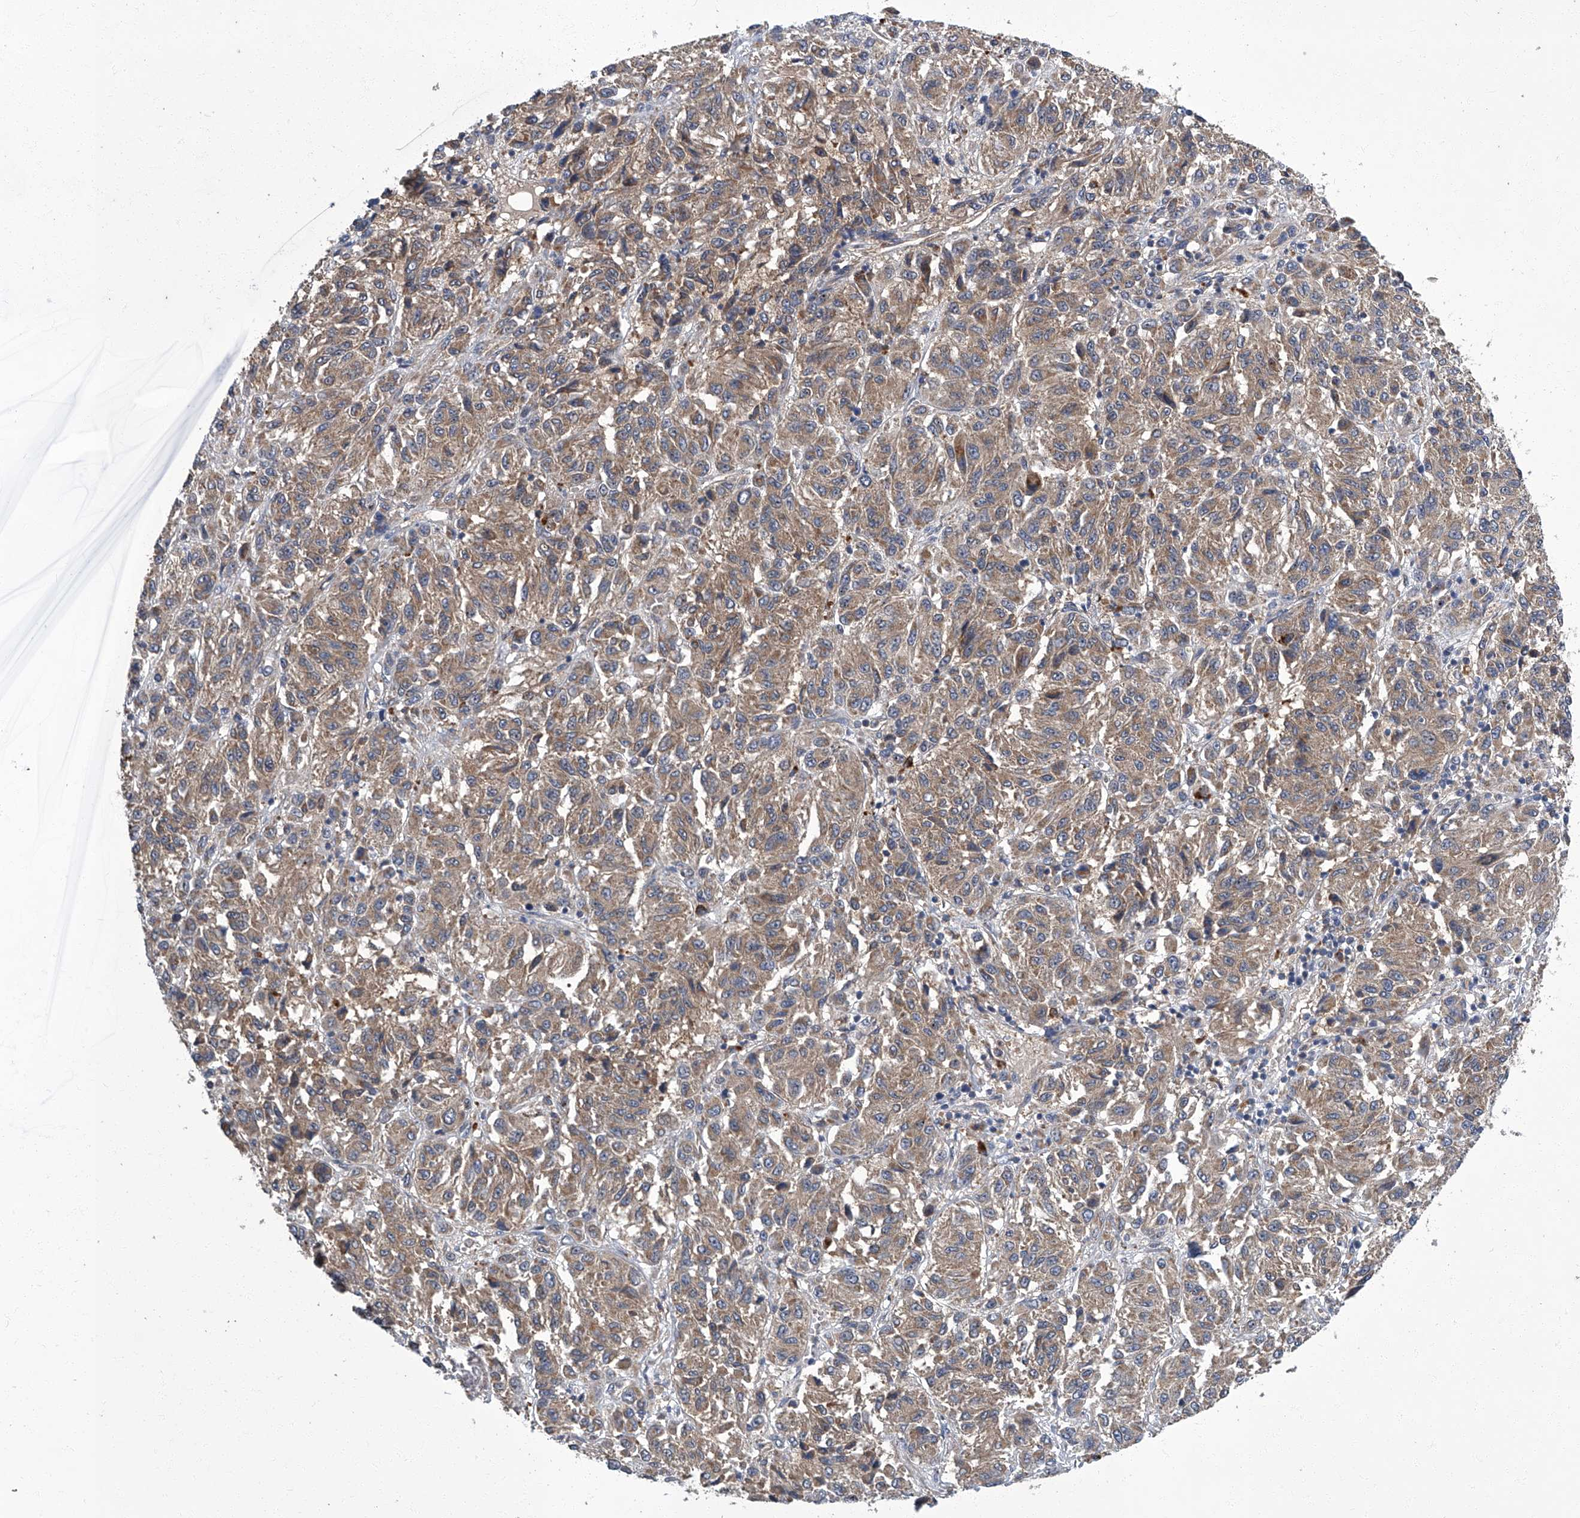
{"staining": {"intensity": "weak", "quantity": ">75%", "location": "cytoplasmic/membranous"}, "tissue": "melanoma", "cell_type": "Tumor cells", "image_type": "cancer", "snomed": [{"axis": "morphology", "description": "Malignant melanoma, Metastatic site"}, {"axis": "topography", "description": "Lung"}], "caption": "Brown immunohistochemical staining in malignant melanoma (metastatic site) reveals weak cytoplasmic/membranous staining in approximately >75% of tumor cells. (DAB = brown stain, brightfield microscopy at high magnification).", "gene": "TNFRSF13B", "patient": {"sex": "male", "age": 64}}